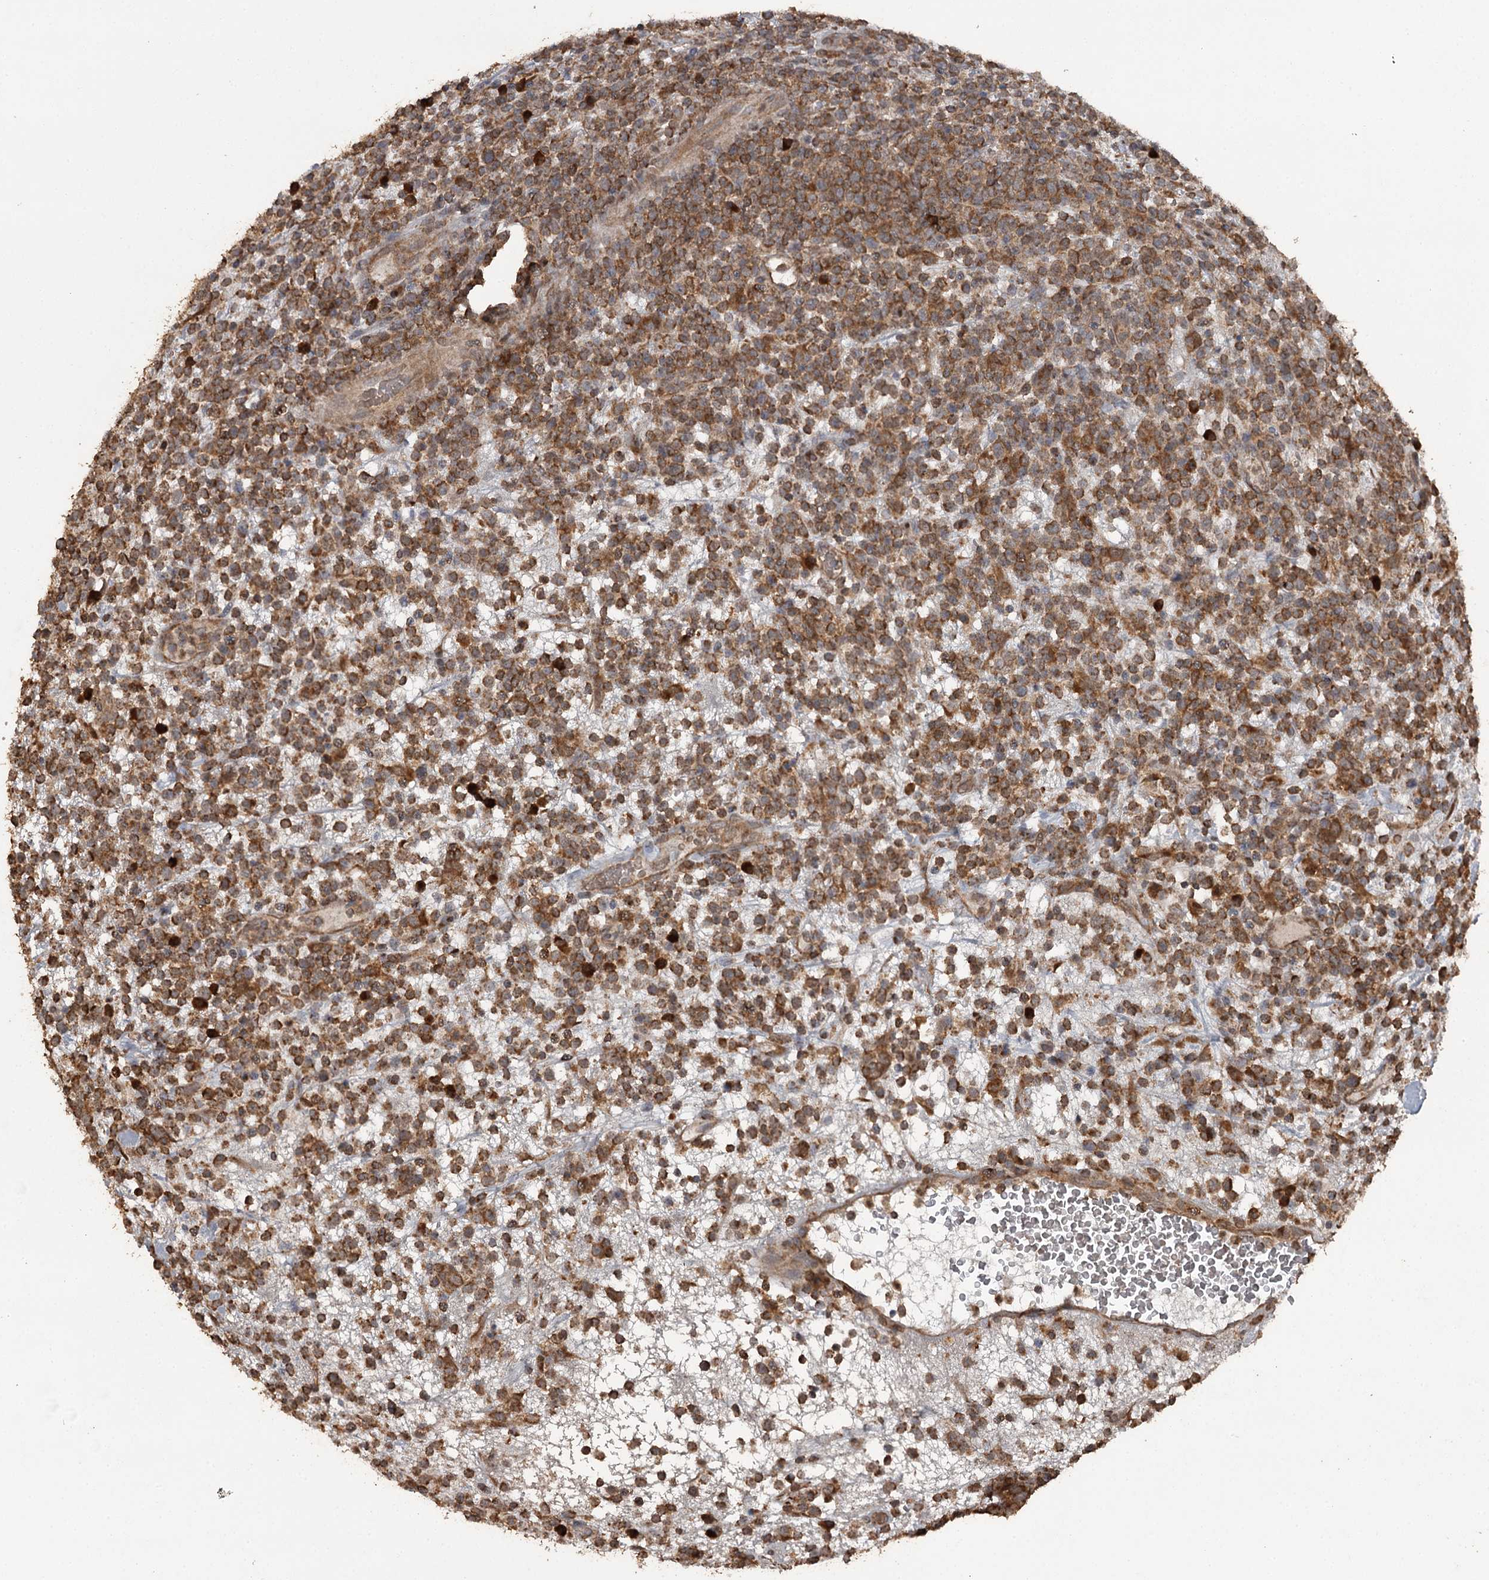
{"staining": {"intensity": "strong", "quantity": ">75%", "location": "cytoplasmic/membranous"}, "tissue": "lymphoma", "cell_type": "Tumor cells", "image_type": "cancer", "snomed": [{"axis": "morphology", "description": "Malignant lymphoma, non-Hodgkin's type, High grade"}, {"axis": "topography", "description": "Colon"}], "caption": "Human lymphoma stained with a protein marker shows strong staining in tumor cells.", "gene": "WIPI1", "patient": {"sex": "female", "age": 53}}